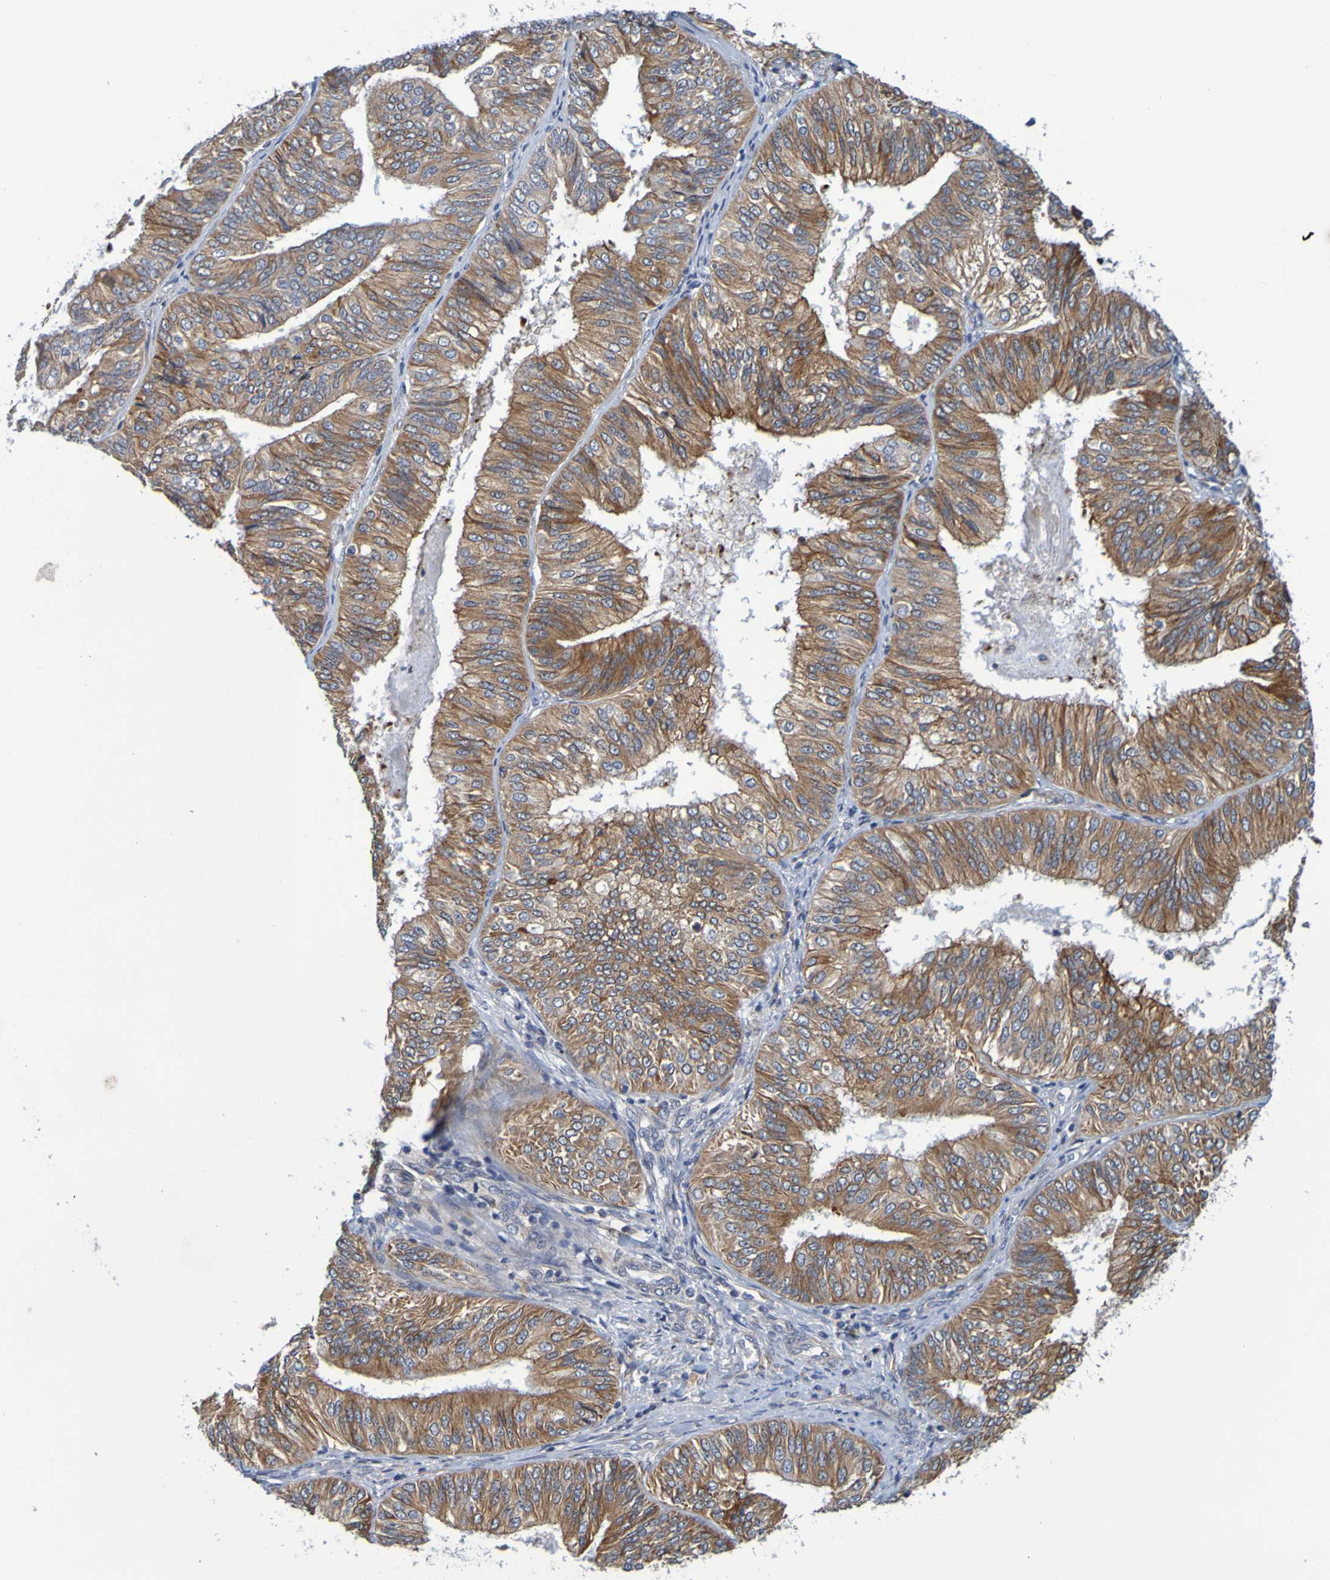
{"staining": {"intensity": "moderate", "quantity": ">75%", "location": "cytoplasmic/membranous"}, "tissue": "endometrial cancer", "cell_type": "Tumor cells", "image_type": "cancer", "snomed": [{"axis": "morphology", "description": "Adenocarcinoma, NOS"}, {"axis": "topography", "description": "Endometrium"}], "caption": "Immunohistochemistry (IHC) micrograph of human endometrial adenocarcinoma stained for a protein (brown), which exhibits medium levels of moderate cytoplasmic/membranous positivity in about >75% of tumor cells.", "gene": "SIL1", "patient": {"sex": "female", "age": 58}}